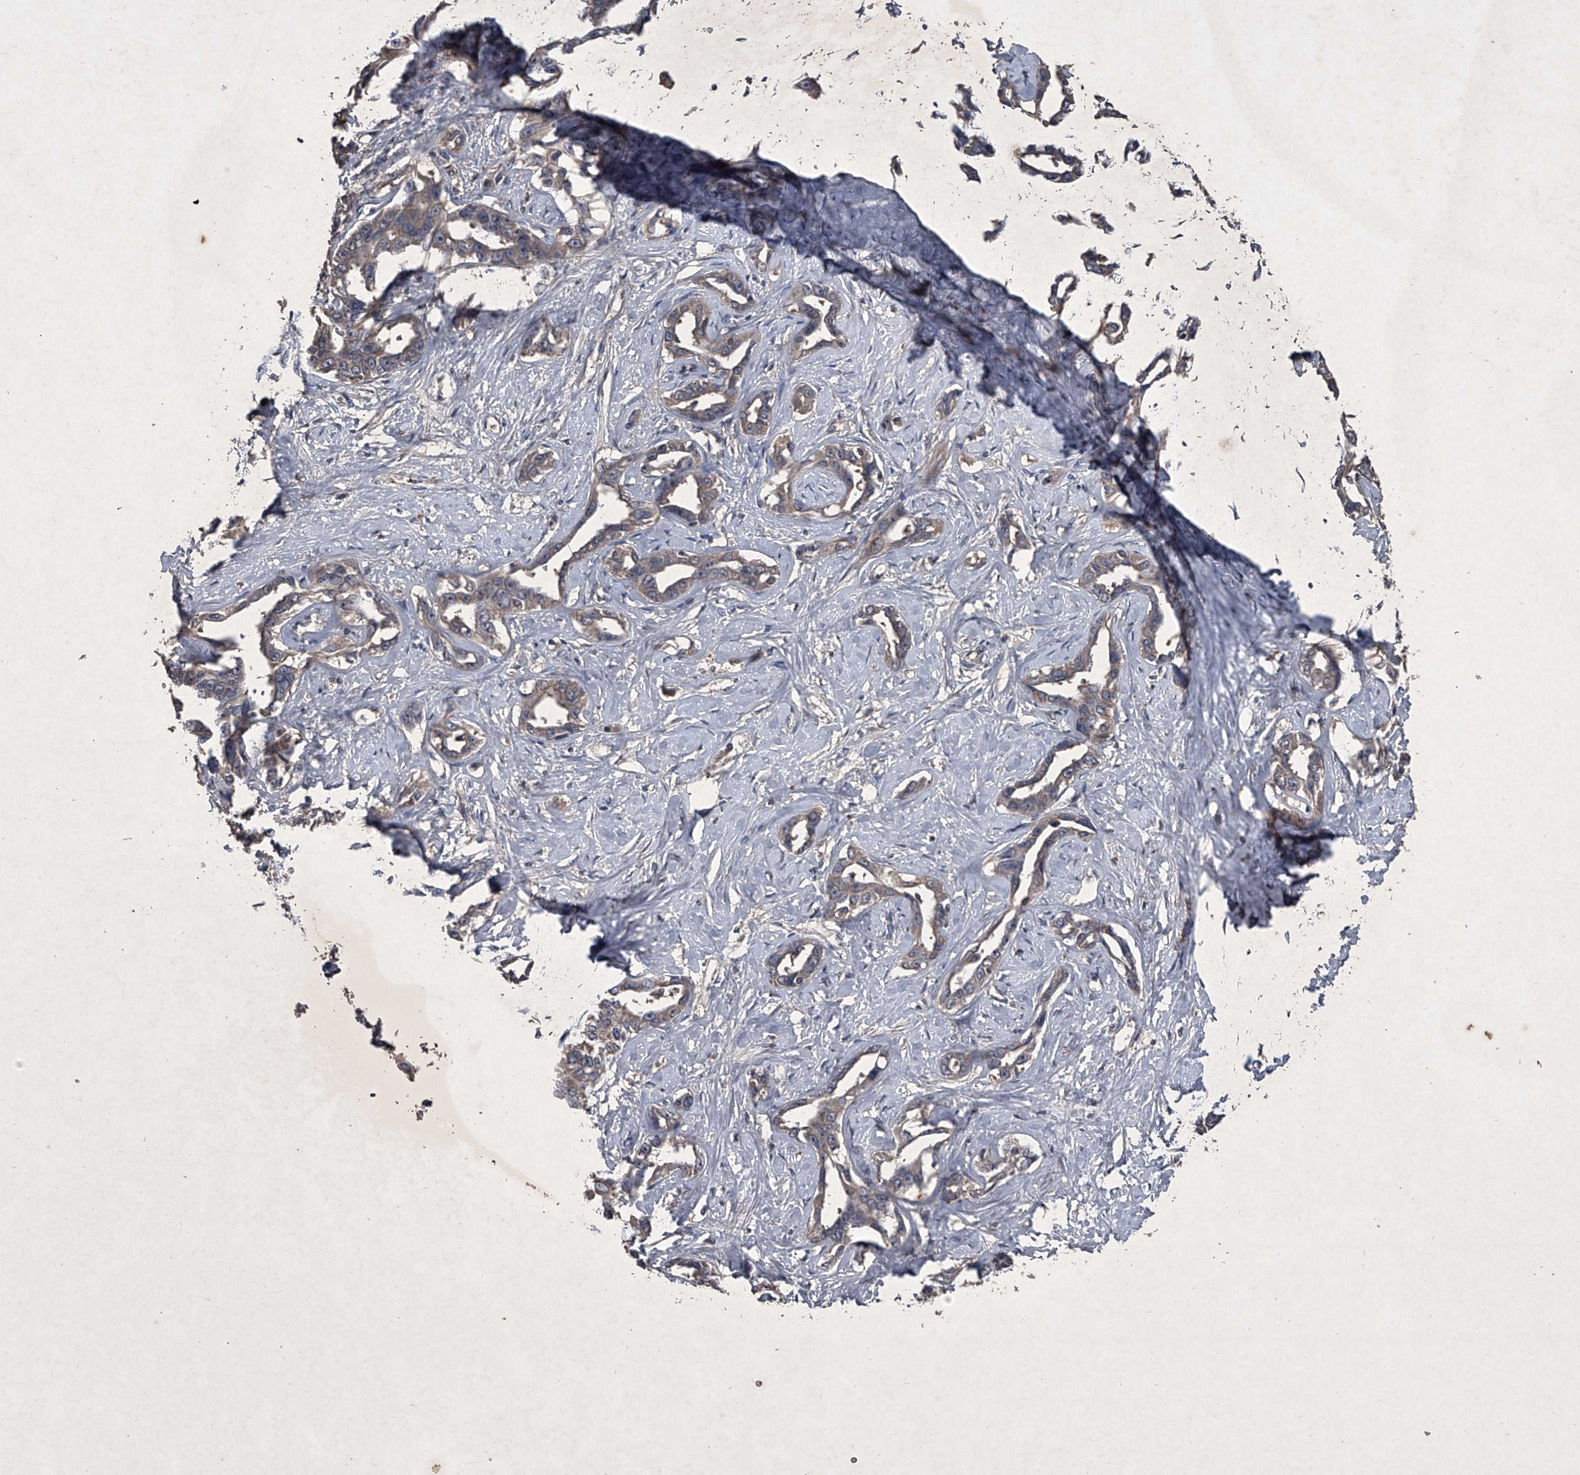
{"staining": {"intensity": "weak", "quantity": ">75%", "location": "cytoplasmic/membranous"}, "tissue": "liver cancer", "cell_type": "Tumor cells", "image_type": "cancer", "snomed": [{"axis": "morphology", "description": "Cholangiocarcinoma"}, {"axis": "topography", "description": "Liver"}], "caption": "Liver cancer tissue displays weak cytoplasmic/membranous staining in about >75% of tumor cells", "gene": "MAPKAP1", "patient": {"sex": "male", "age": 59}}